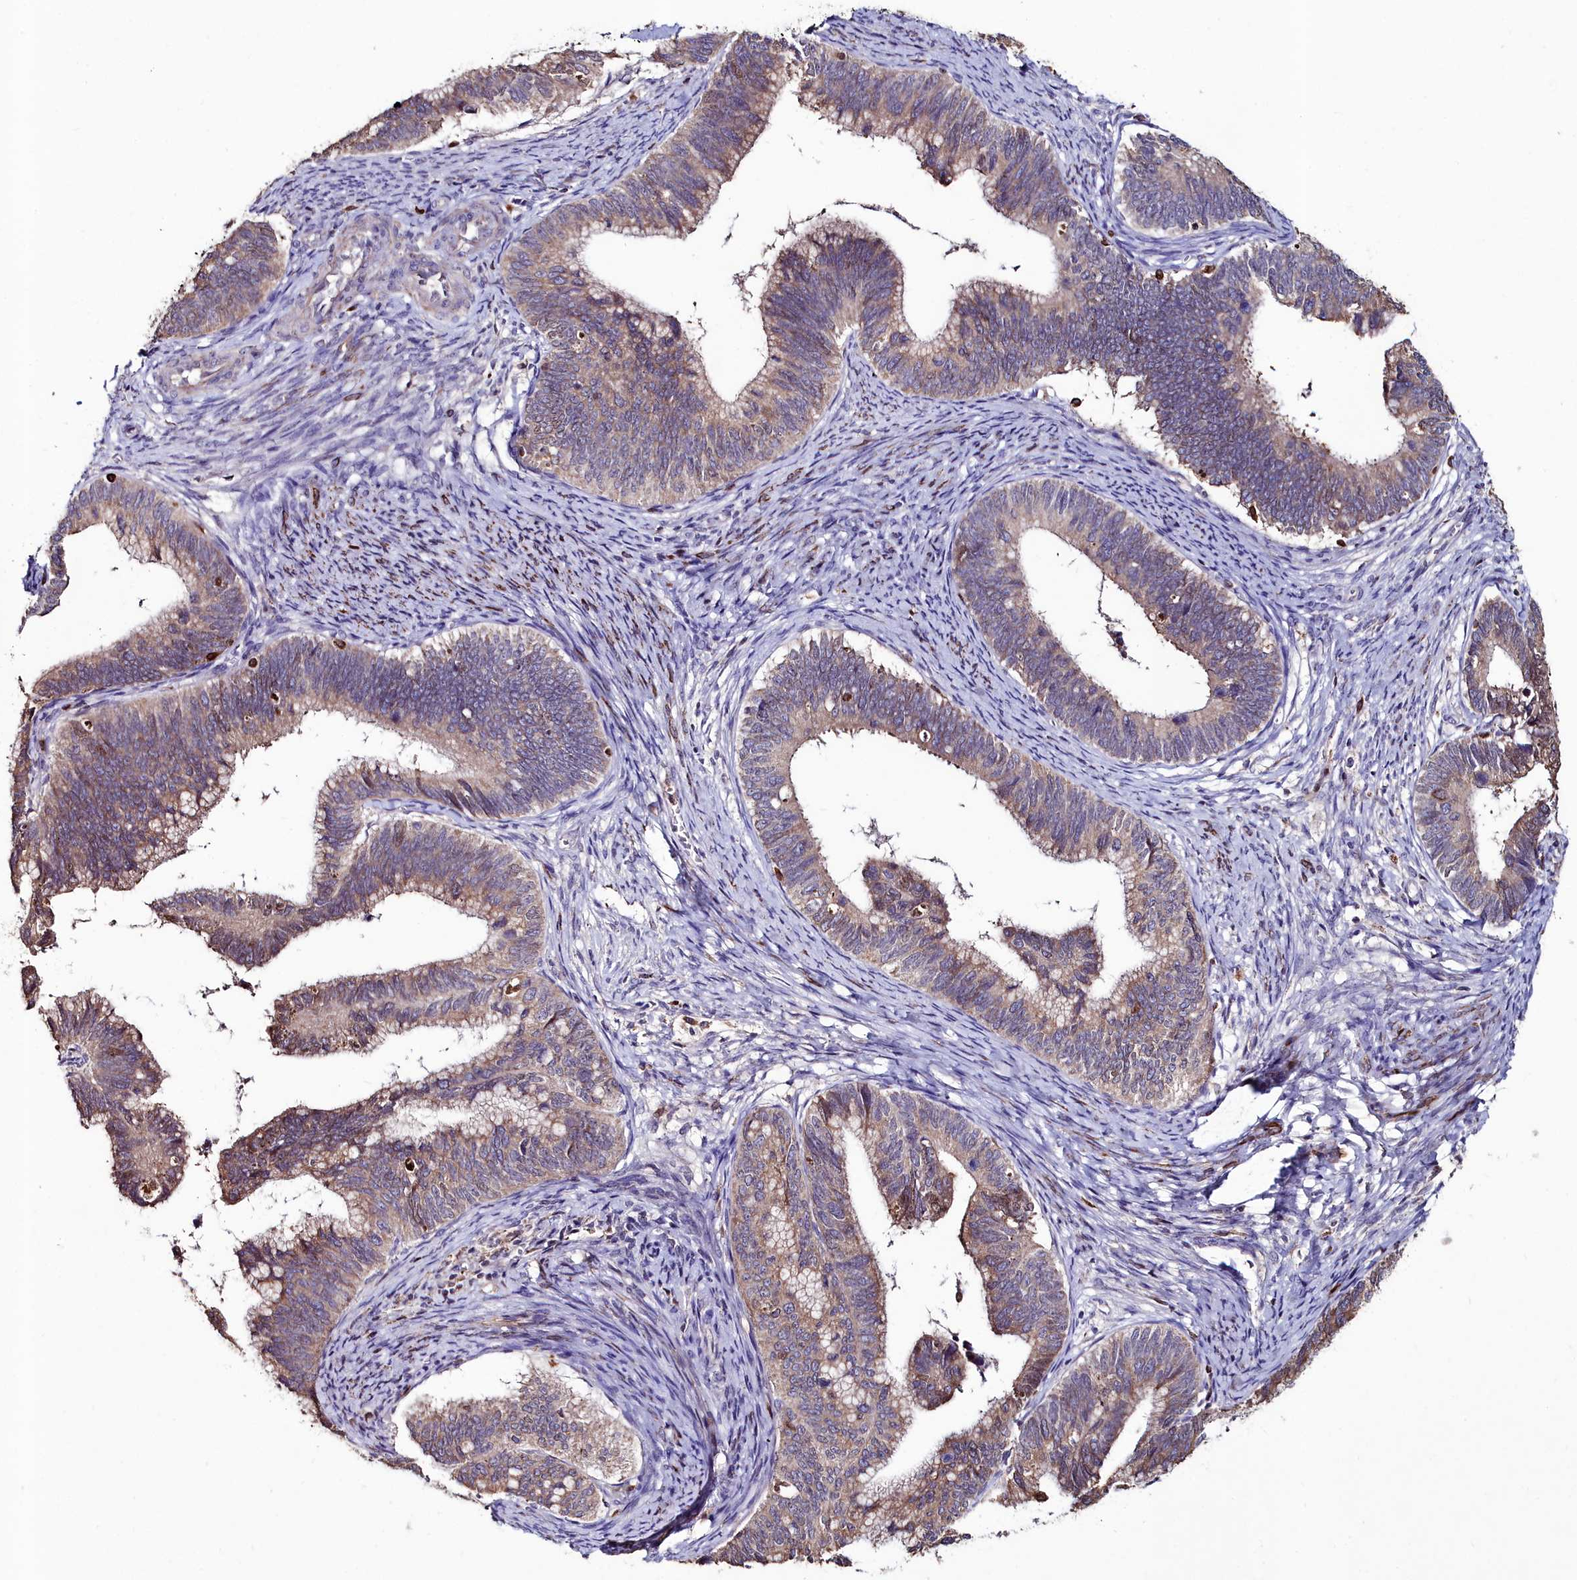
{"staining": {"intensity": "weak", "quantity": ">75%", "location": "cytoplasmic/membranous"}, "tissue": "cervical cancer", "cell_type": "Tumor cells", "image_type": "cancer", "snomed": [{"axis": "morphology", "description": "Adenocarcinoma, NOS"}, {"axis": "topography", "description": "Cervix"}], "caption": "IHC image of adenocarcinoma (cervical) stained for a protein (brown), which reveals low levels of weak cytoplasmic/membranous positivity in about >75% of tumor cells.", "gene": "AMBRA1", "patient": {"sex": "female", "age": 42}}